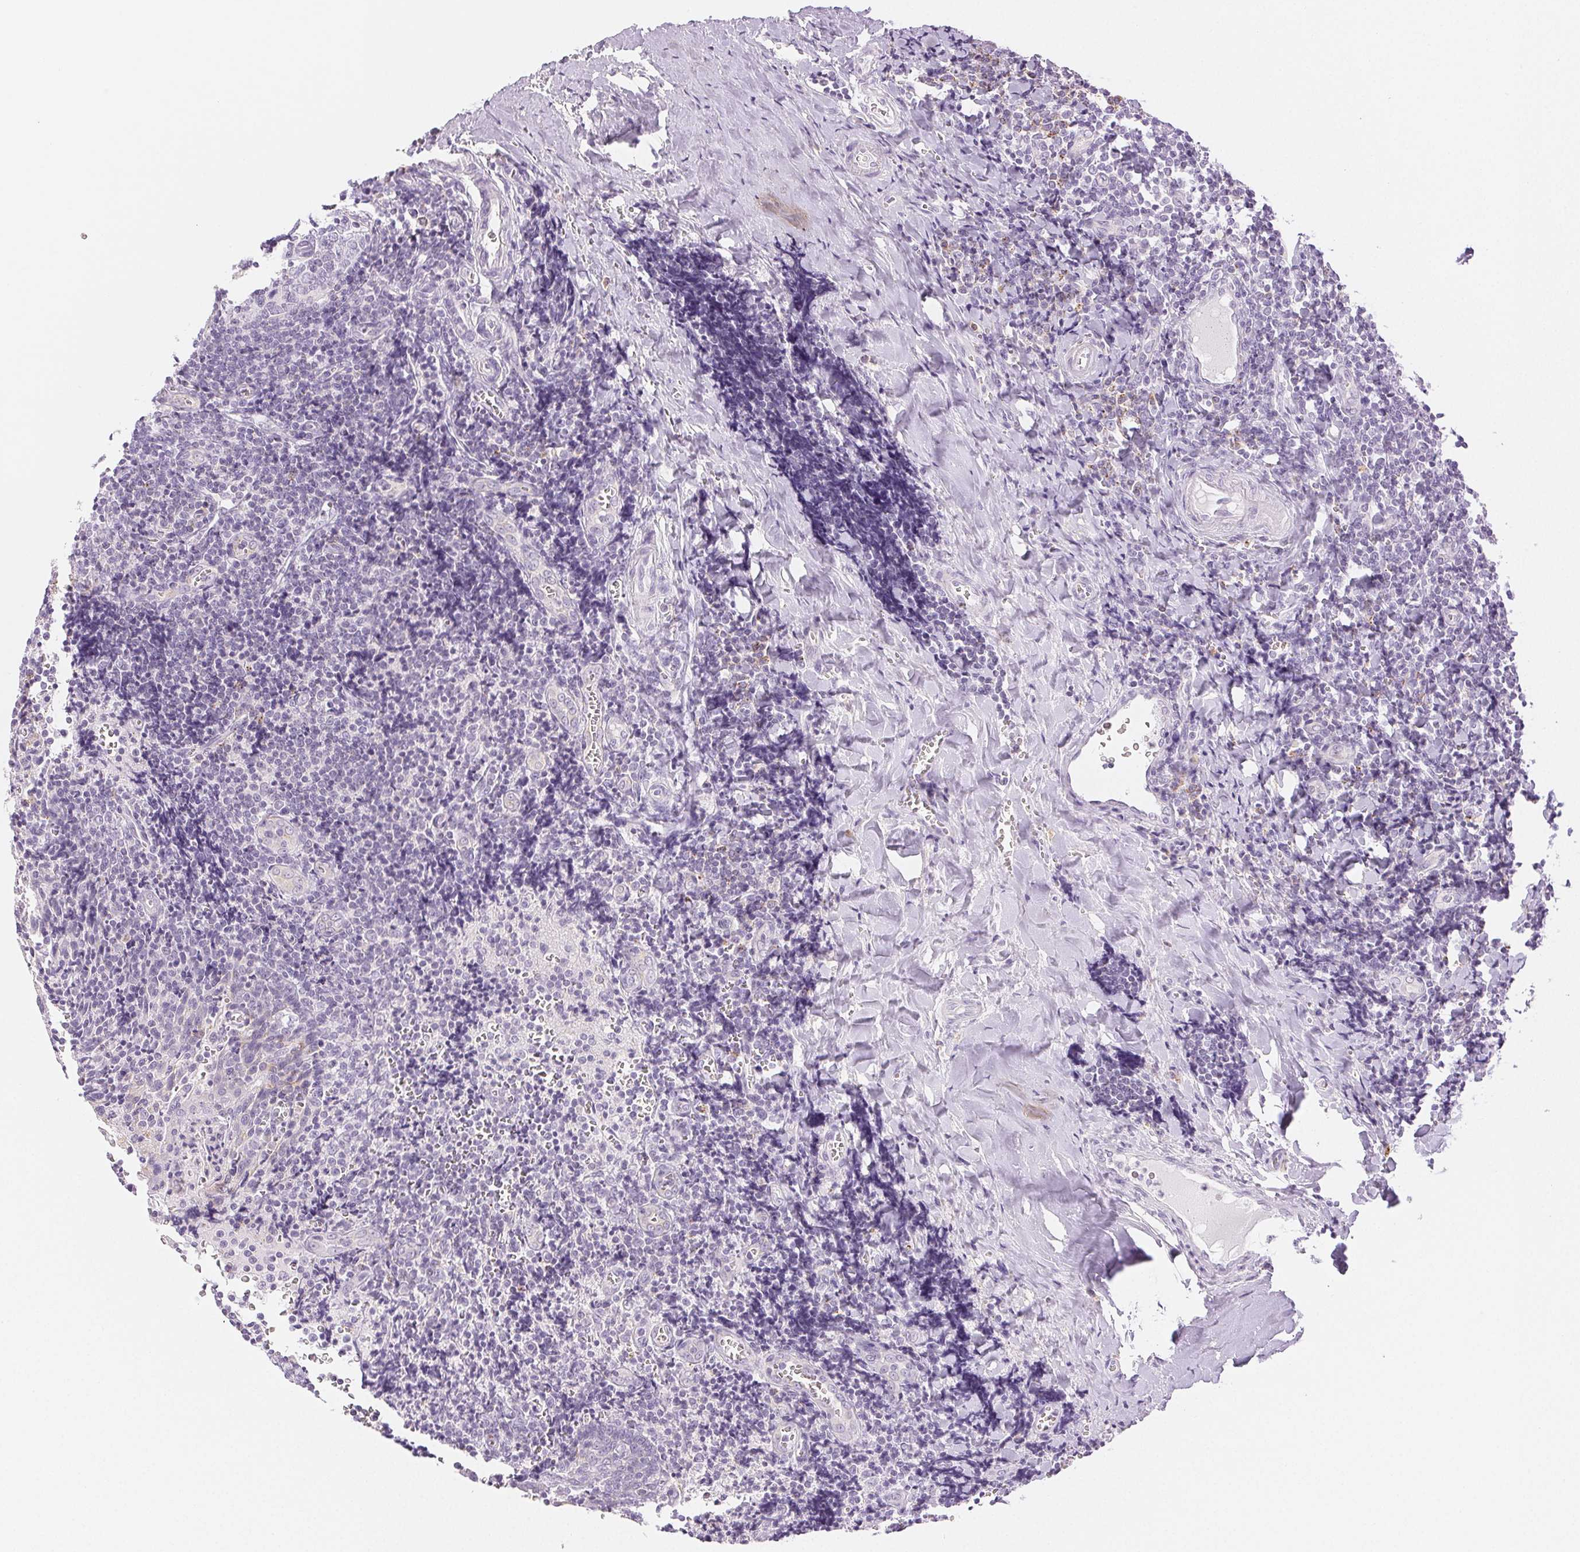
{"staining": {"intensity": "negative", "quantity": "none", "location": "none"}, "tissue": "tonsil", "cell_type": "Germinal center cells", "image_type": "normal", "snomed": [{"axis": "morphology", "description": "Normal tissue, NOS"}, {"axis": "morphology", "description": "Inflammation, NOS"}, {"axis": "topography", "description": "Tonsil"}], "caption": "IHC micrograph of normal human tonsil stained for a protein (brown), which shows no positivity in germinal center cells.", "gene": "SLC5A2", "patient": {"sex": "female", "age": 31}}